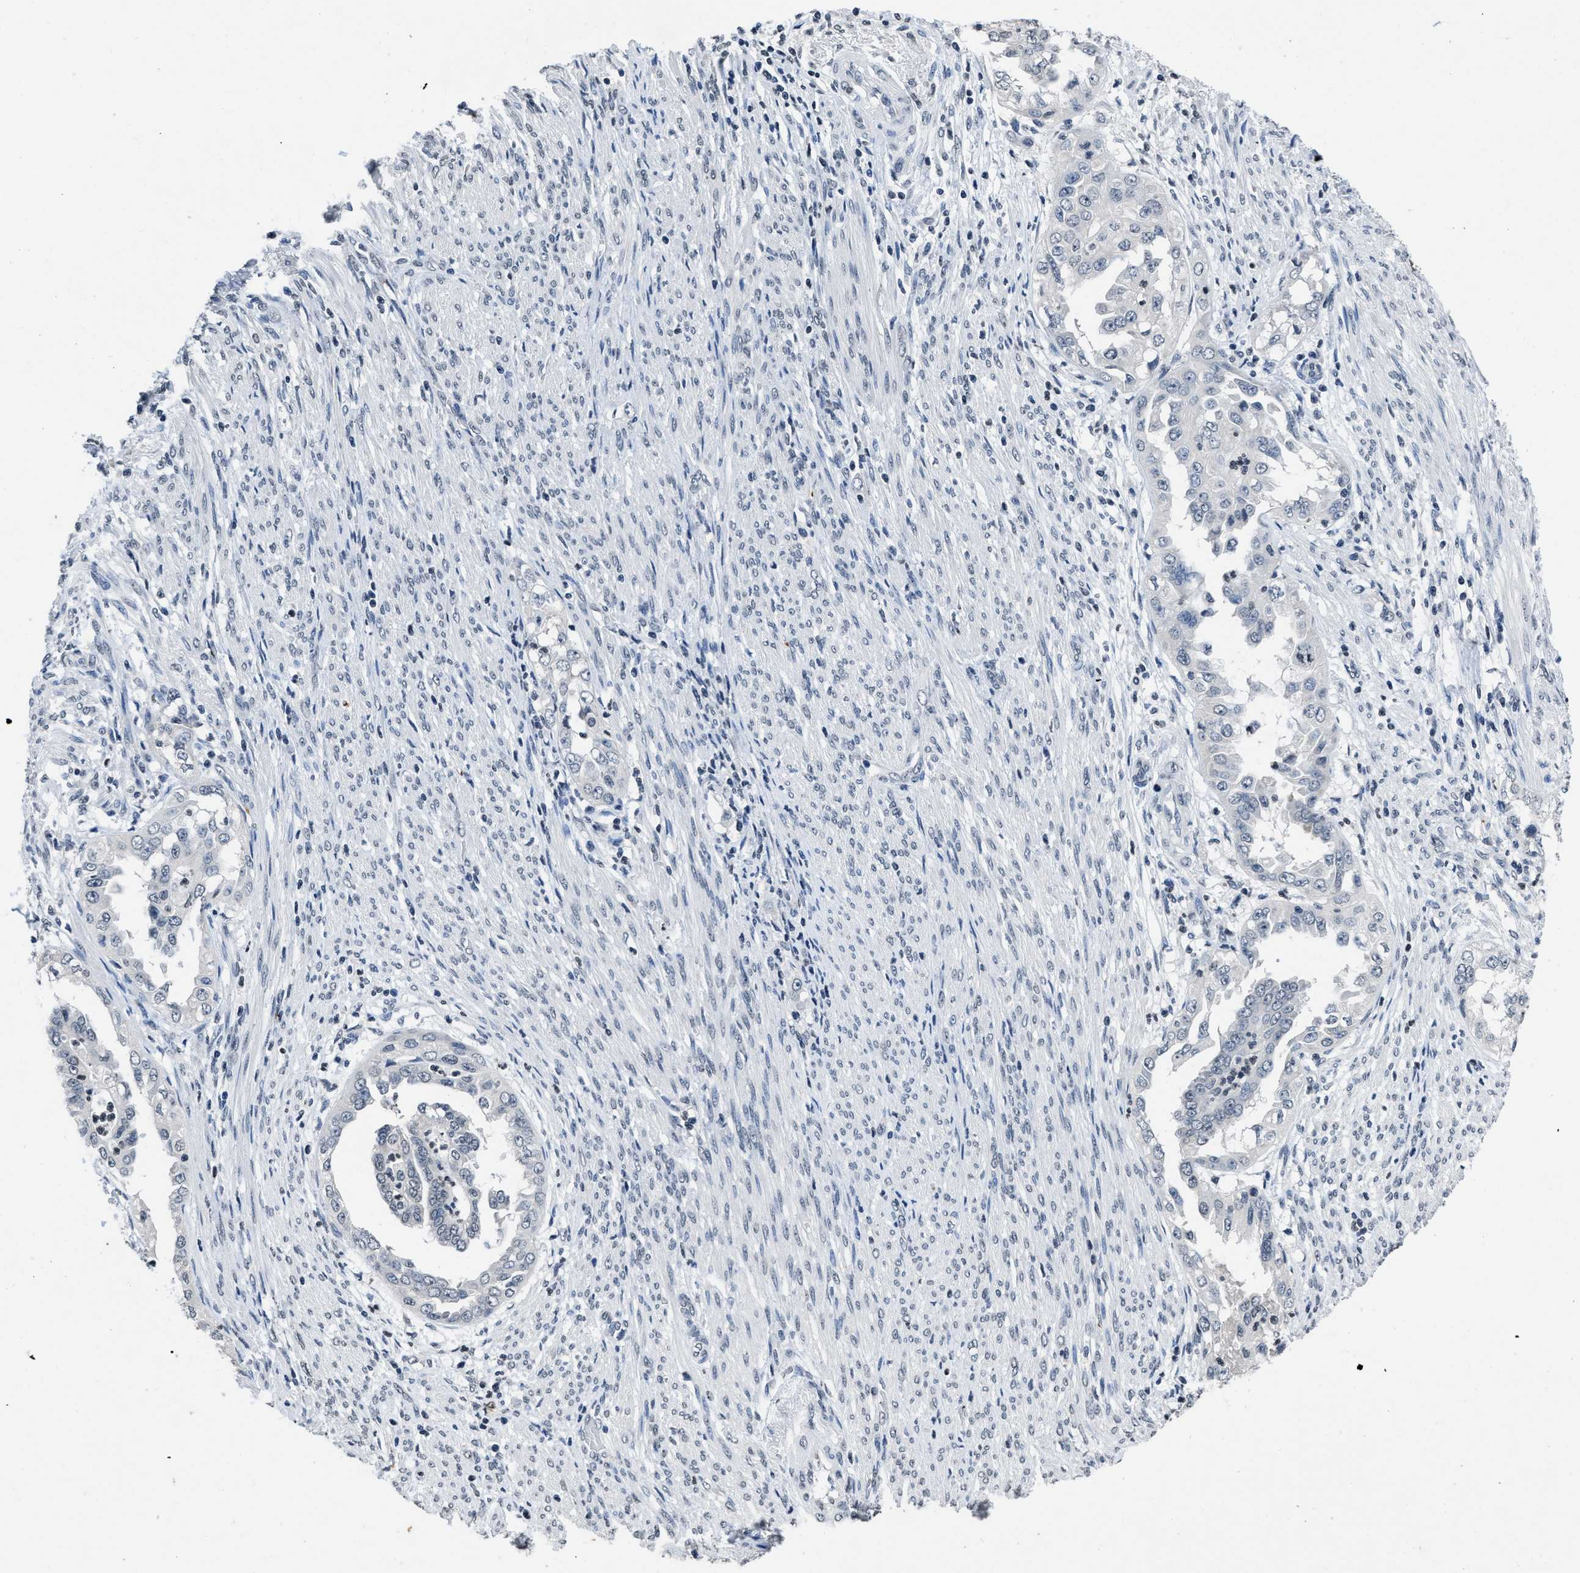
{"staining": {"intensity": "negative", "quantity": "none", "location": "none"}, "tissue": "endometrial cancer", "cell_type": "Tumor cells", "image_type": "cancer", "snomed": [{"axis": "morphology", "description": "Adenocarcinoma, NOS"}, {"axis": "topography", "description": "Endometrium"}], "caption": "This is an IHC image of human endometrial adenocarcinoma. There is no staining in tumor cells.", "gene": "ITGA2B", "patient": {"sex": "female", "age": 85}}